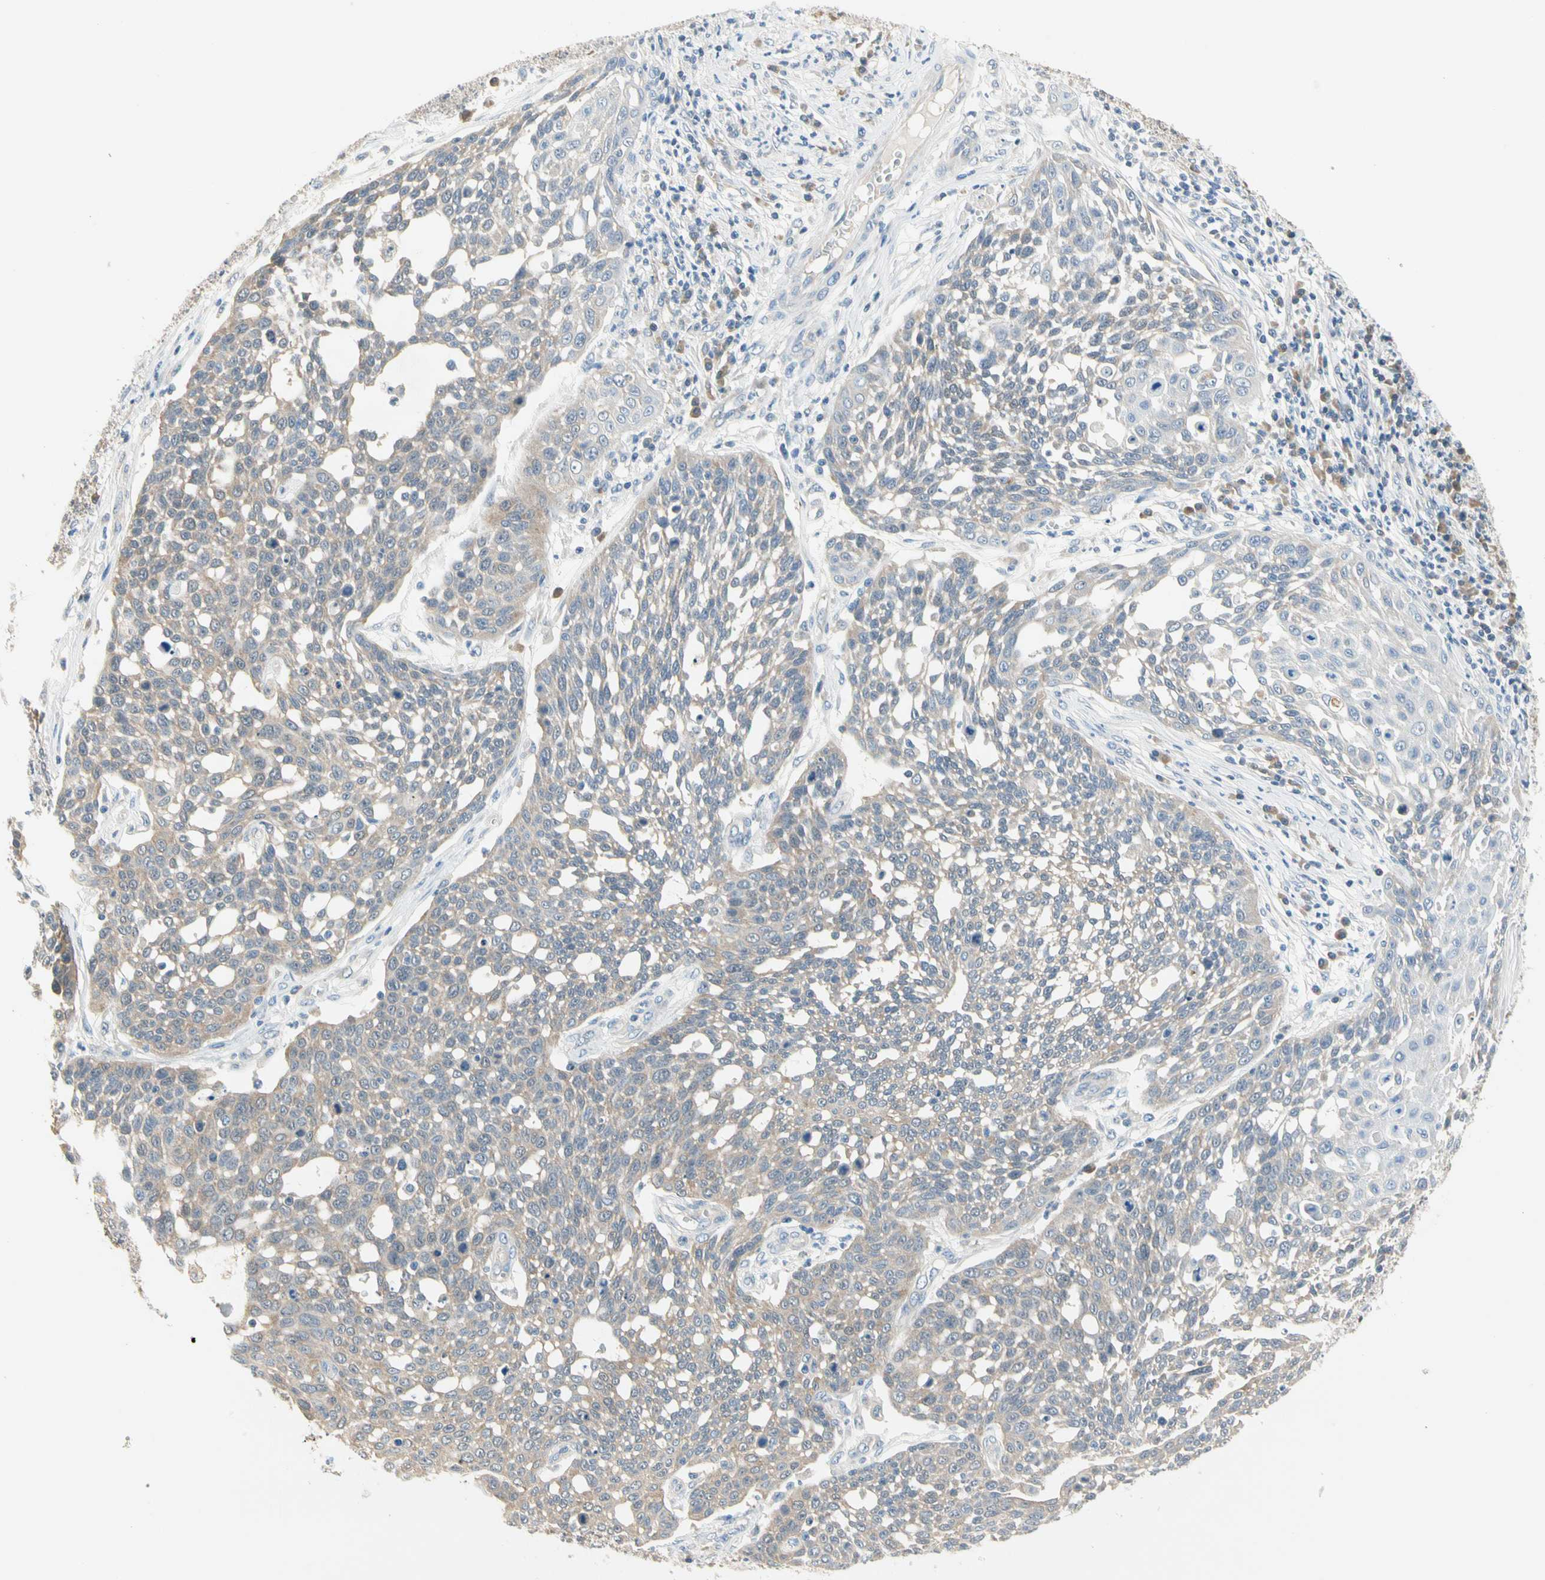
{"staining": {"intensity": "weak", "quantity": ">75%", "location": "cytoplasmic/membranous"}, "tissue": "cervical cancer", "cell_type": "Tumor cells", "image_type": "cancer", "snomed": [{"axis": "morphology", "description": "Squamous cell carcinoma, NOS"}, {"axis": "topography", "description": "Cervix"}], "caption": "Human squamous cell carcinoma (cervical) stained with a brown dye demonstrates weak cytoplasmic/membranous positive expression in approximately >75% of tumor cells.", "gene": "MPI", "patient": {"sex": "female", "age": 34}}